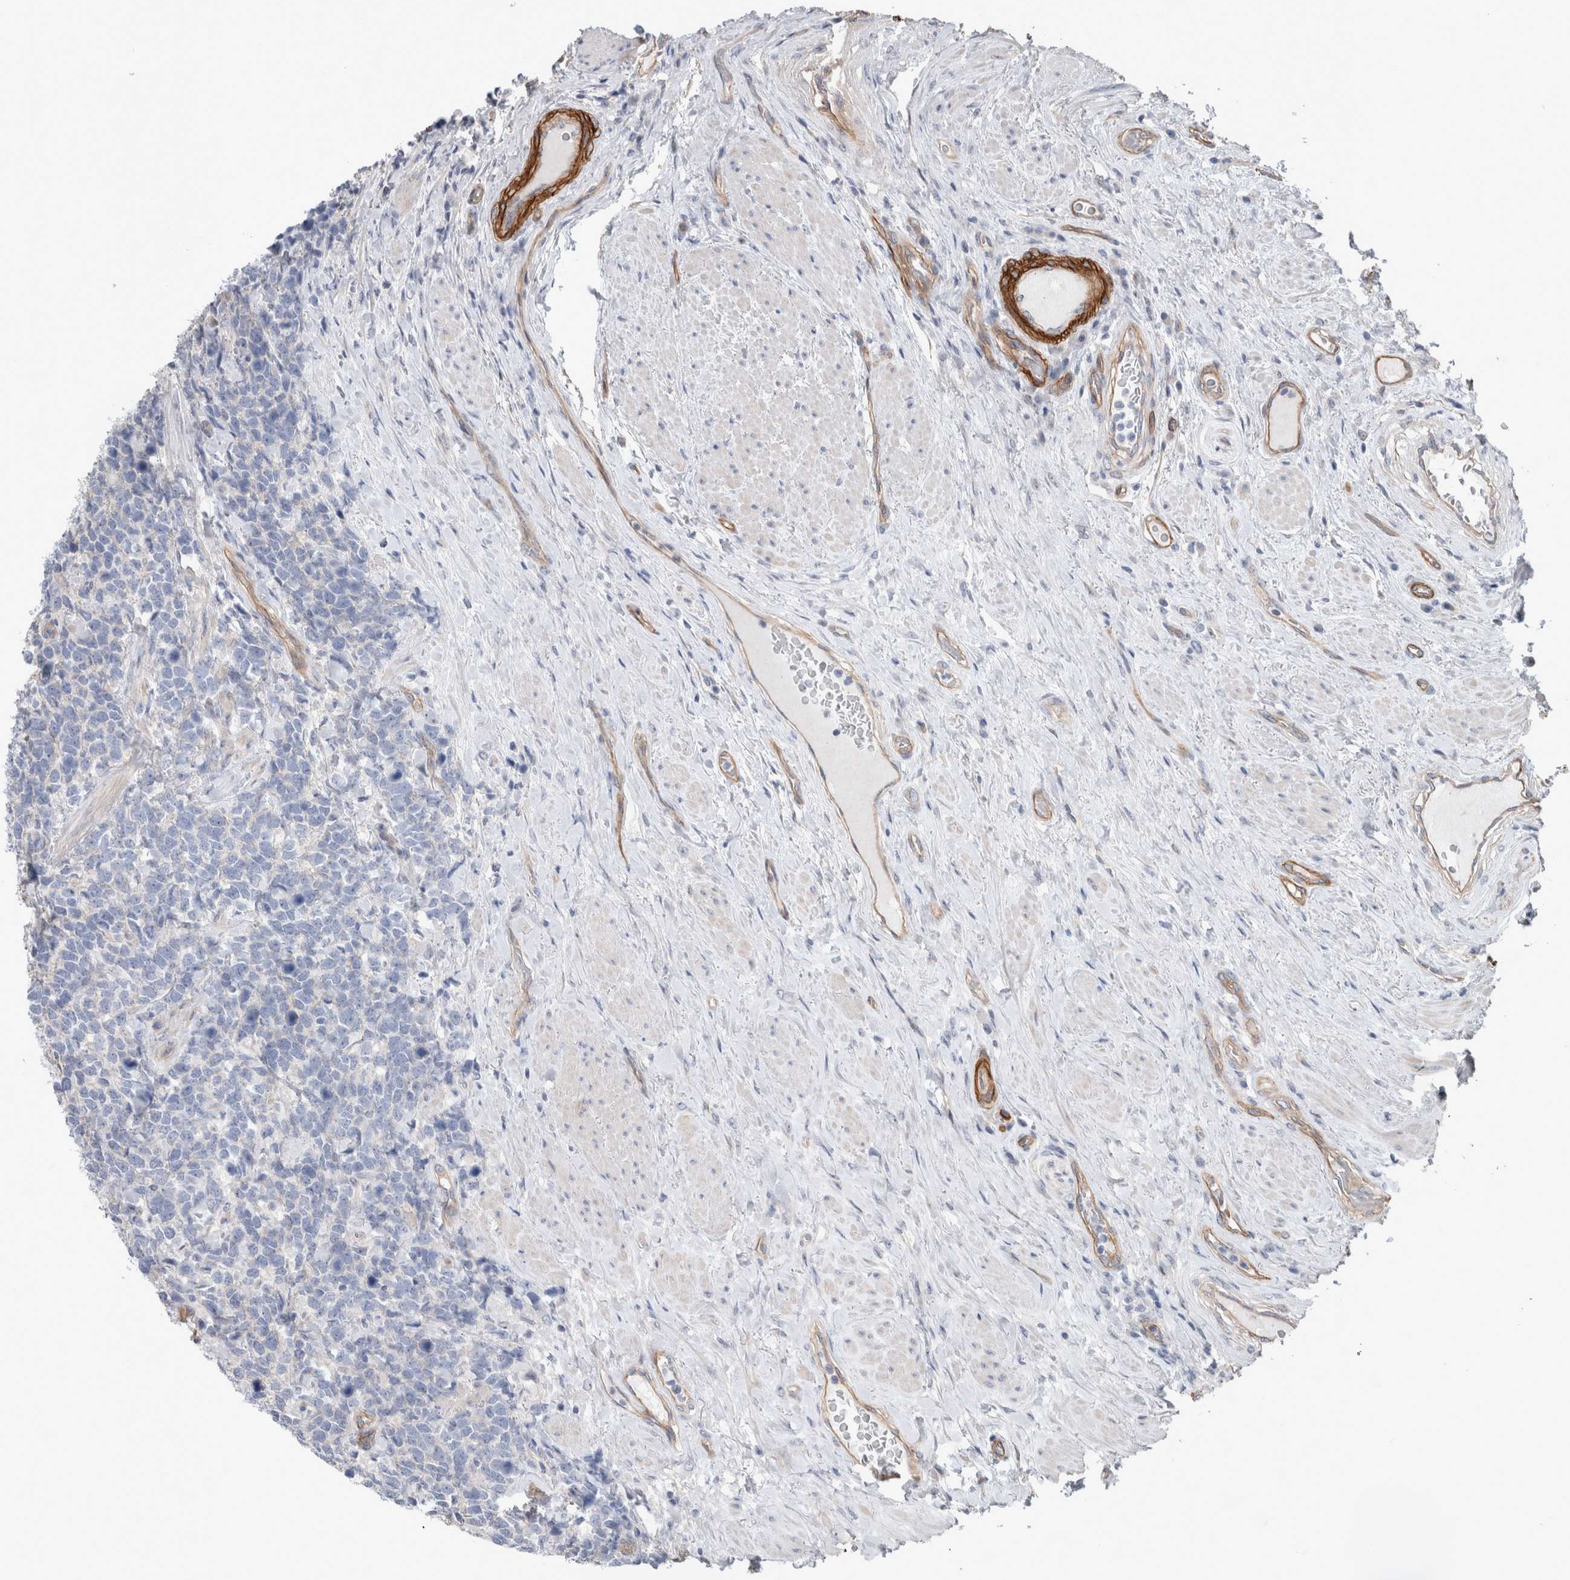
{"staining": {"intensity": "negative", "quantity": "none", "location": "none"}, "tissue": "urothelial cancer", "cell_type": "Tumor cells", "image_type": "cancer", "snomed": [{"axis": "morphology", "description": "Urothelial carcinoma, High grade"}, {"axis": "topography", "description": "Urinary bladder"}], "caption": "The immunohistochemistry histopathology image has no significant positivity in tumor cells of urothelial carcinoma (high-grade) tissue.", "gene": "BCAM", "patient": {"sex": "female", "age": 82}}